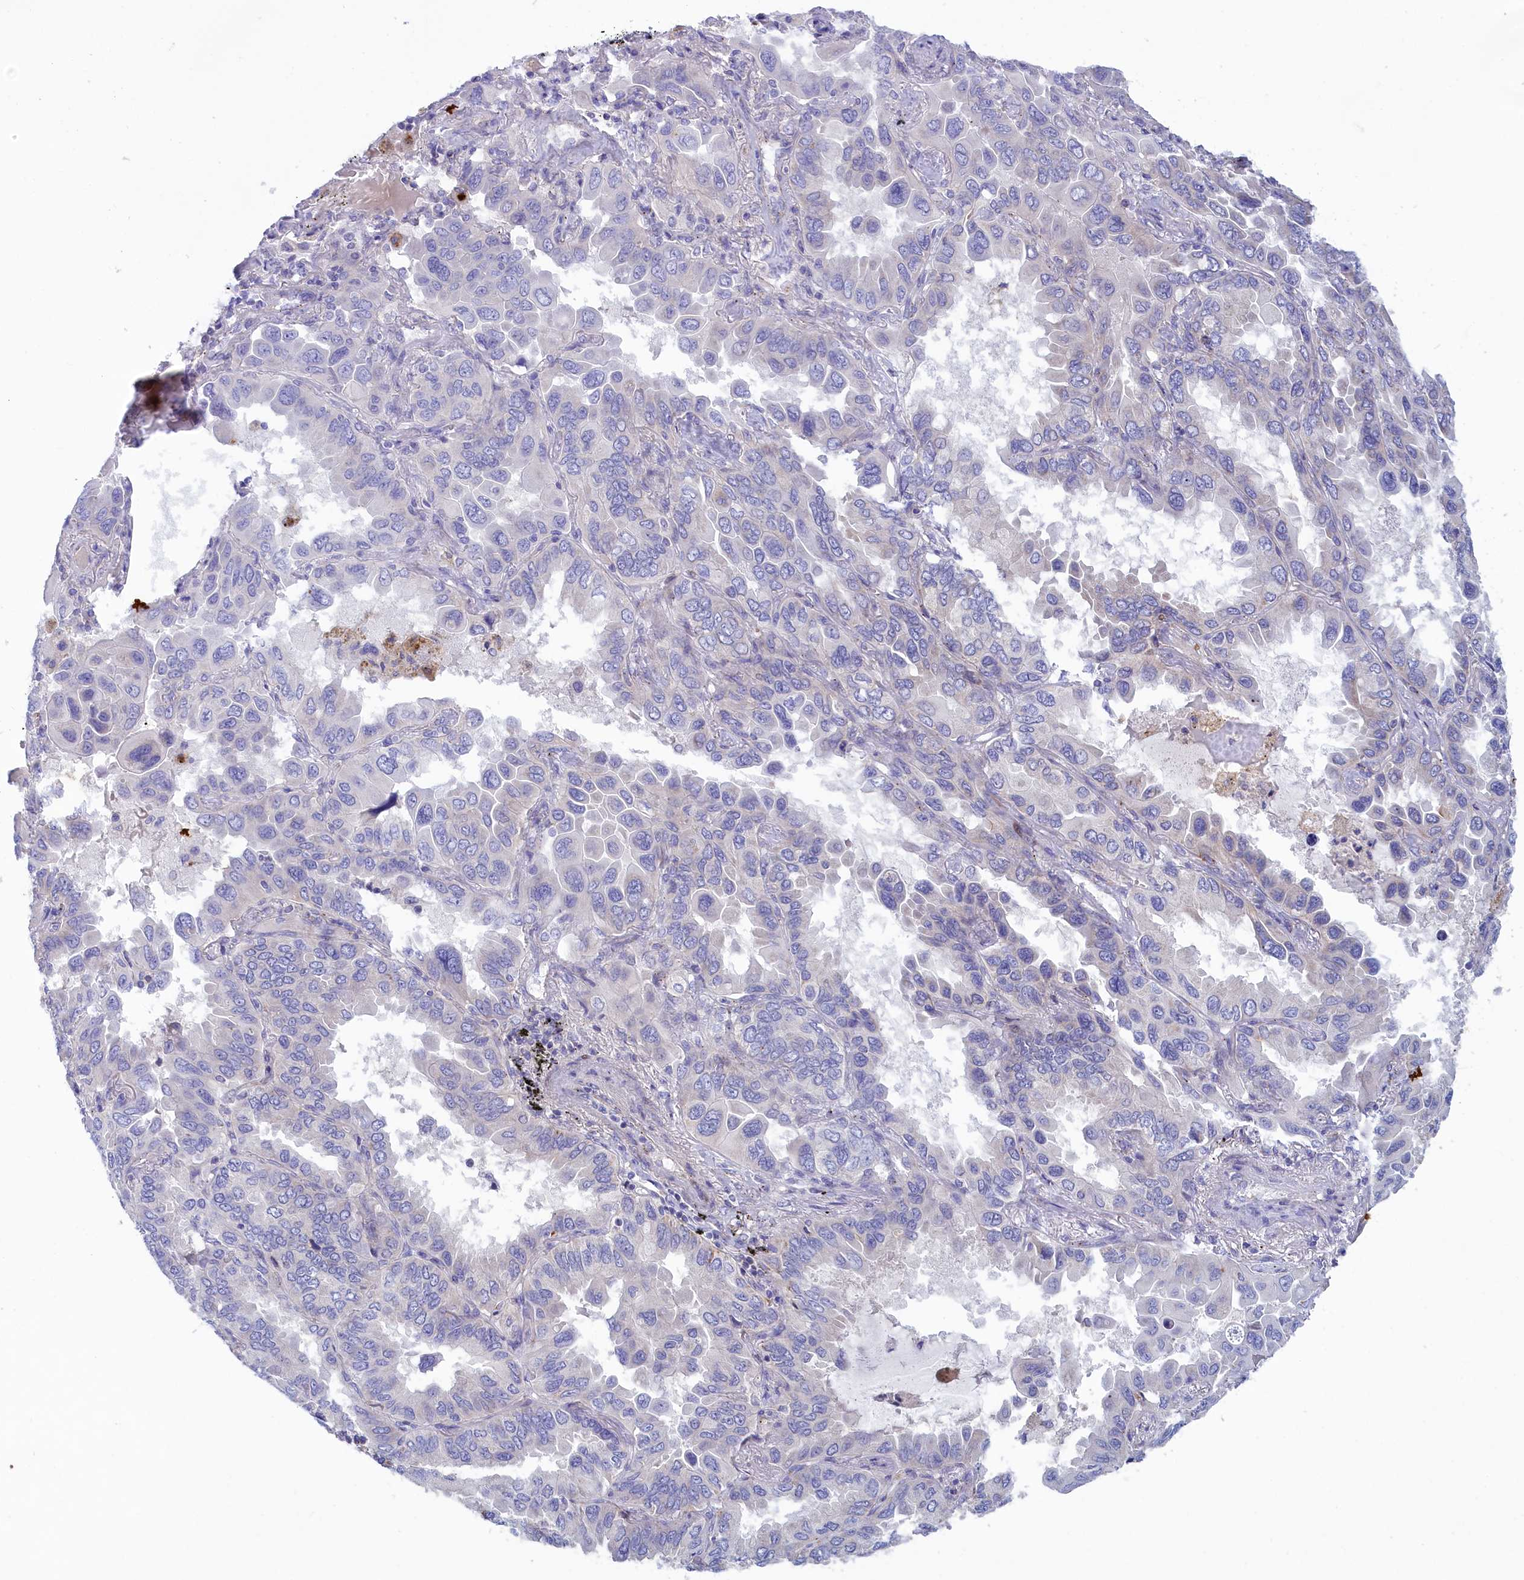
{"staining": {"intensity": "negative", "quantity": "none", "location": "none"}, "tissue": "lung cancer", "cell_type": "Tumor cells", "image_type": "cancer", "snomed": [{"axis": "morphology", "description": "Adenocarcinoma, NOS"}, {"axis": "topography", "description": "Lung"}], "caption": "Tumor cells are negative for brown protein staining in lung cancer (adenocarcinoma).", "gene": "WDR6", "patient": {"sex": "male", "age": 64}}